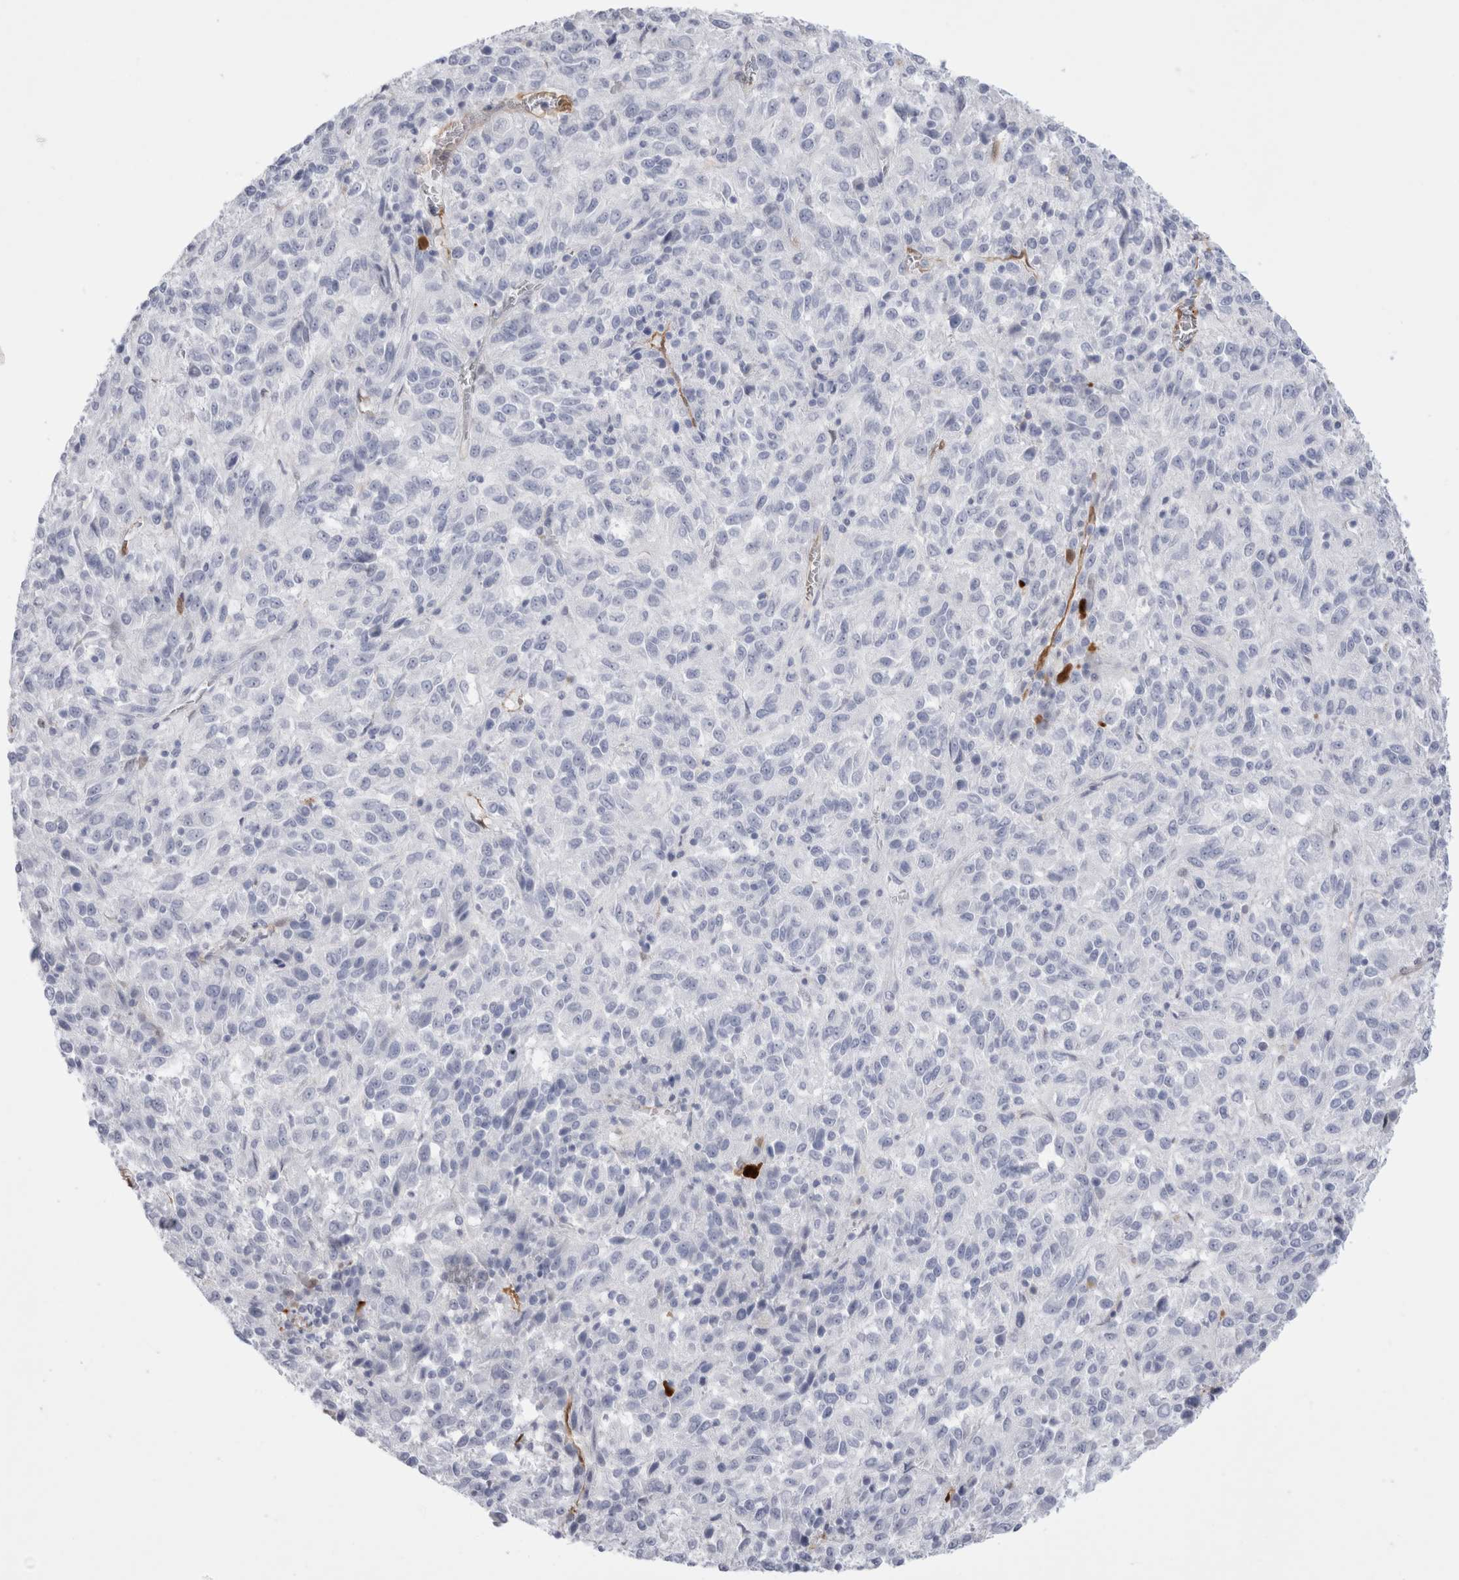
{"staining": {"intensity": "negative", "quantity": "none", "location": "none"}, "tissue": "melanoma", "cell_type": "Tumor cells", "image_type": "cancer", "snomed": [{"axis": "morphology", "description": "Malignant melanoma, Metastatic site"}, {"axis": "topography", "description": "Lung"}], "caption": "Immunohistochemistry histopathology image of human melanoma stained for a protein (brown), which demonstrates no expression in tumor cells.", "gene": "NAPEPLD", "patient": {"sex": "male", "age": 64}}